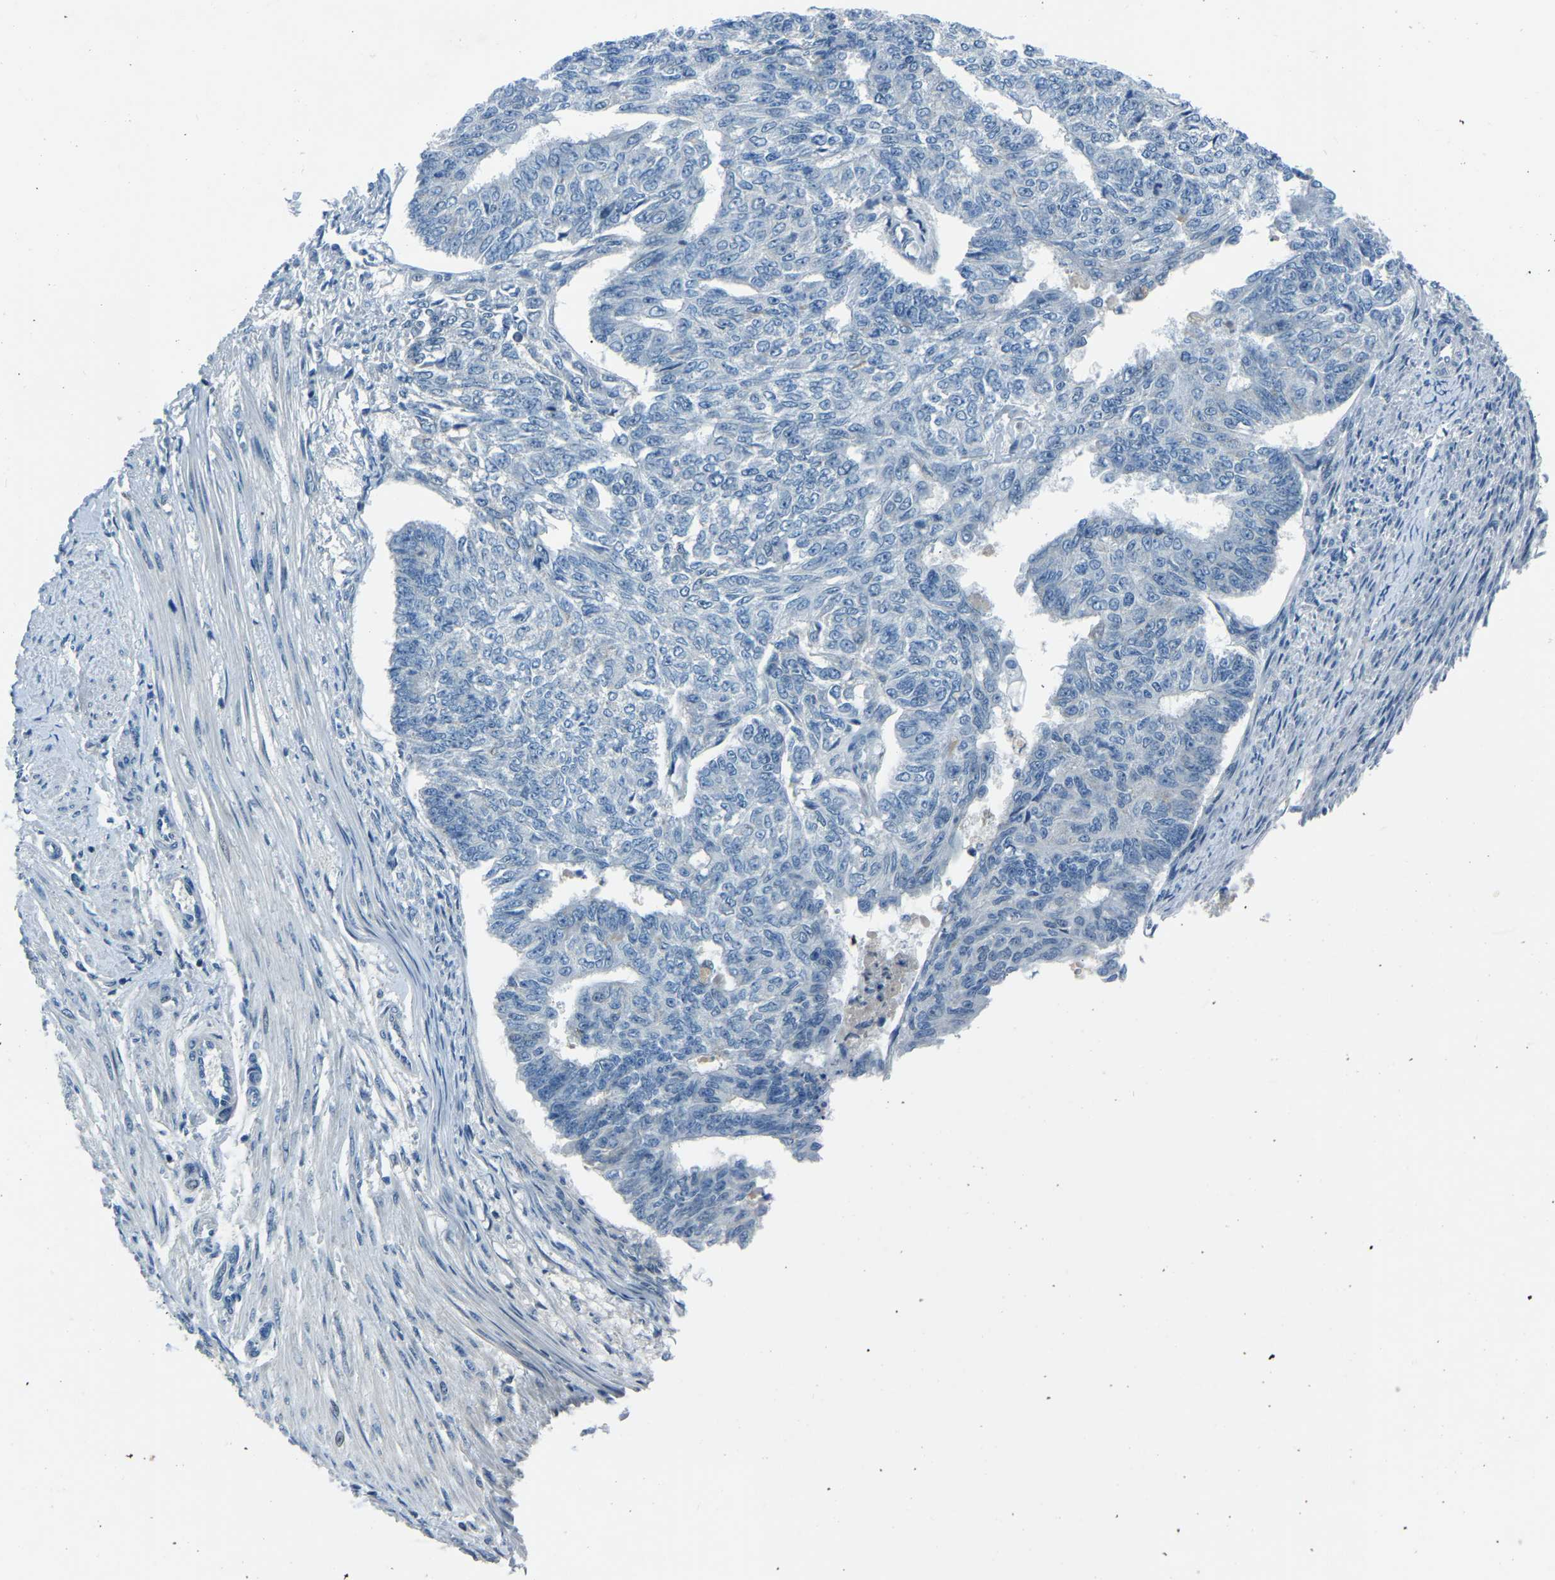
{"staining": {"intensity": "negative", "quantity": "none", "location": "none"}, "tissue": "endometrial cancer", "cell_type": "Tumor cells", "image_type": "cancer", "snomed": [{"axis": "morphology", "description": "Adenocarcinoma, NOS"}, {"axis": "topography", "description": "Endometrium"}], "caption": "The micrograph shows no significant positivity in tumor cells of endometrial cancer. (IHC, brightfield microscopy, high magnification).", "gene": "XIRP1", "patient": {"sex": "female", "age": 32}}